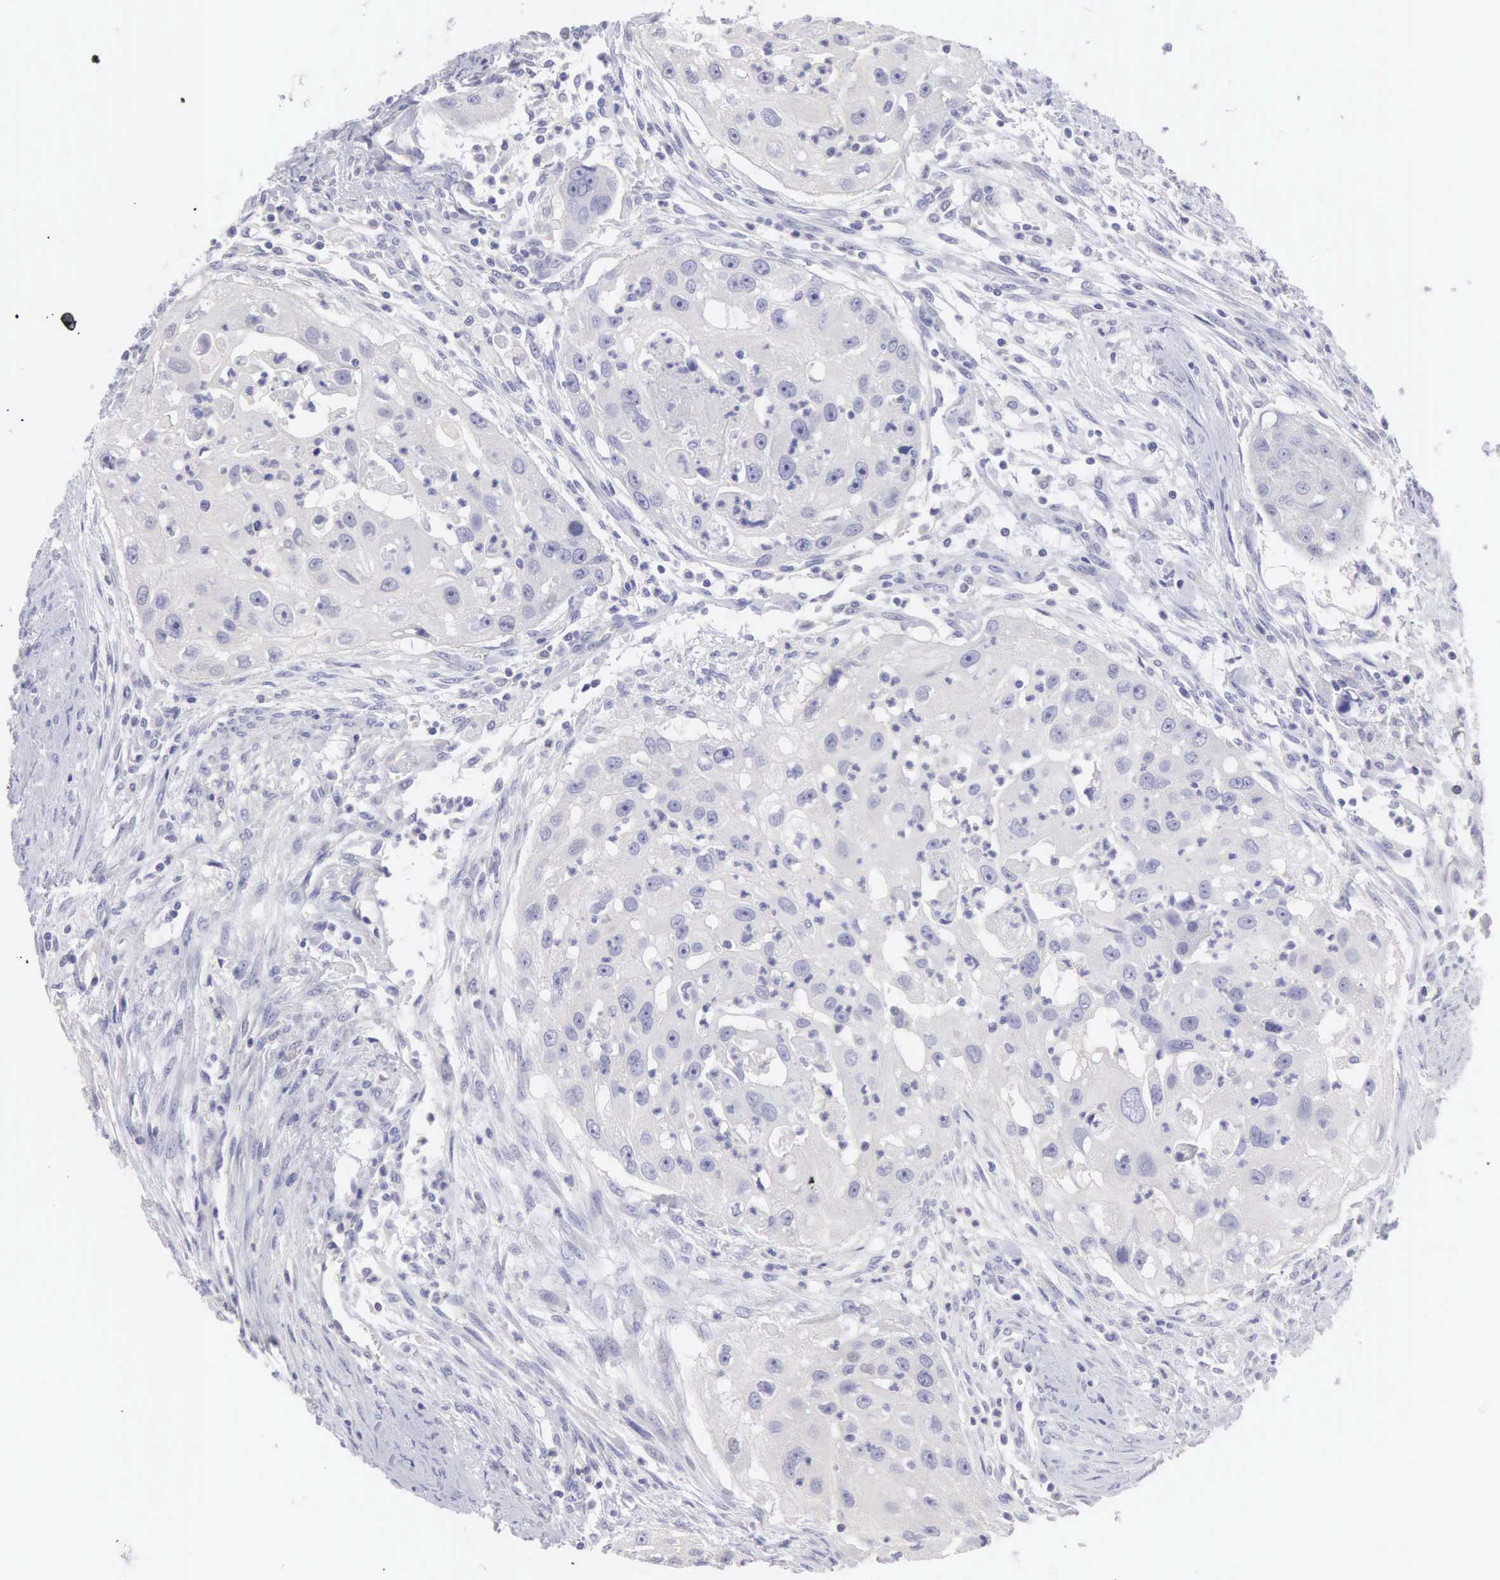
{"staining": {"intensity": "negative", "quantity": "none", "location": "none"}, "tissue": "head and neck cancer", "cell_type": "Tumor cells", "image_type": "cancer", "snomed": [{"axis": "morphology", "description": "Squamous cell carcinoma, NOS"}, {"axis": "topography", "description": "Head-Neck"}], "caption": "Human head and neck cancer stained for a protein using immunohistochemistry (IHC) shows no positivity in tumor cells.", "gene": "SLITRK4", "patient": {"sex": "male", "age": 64}}